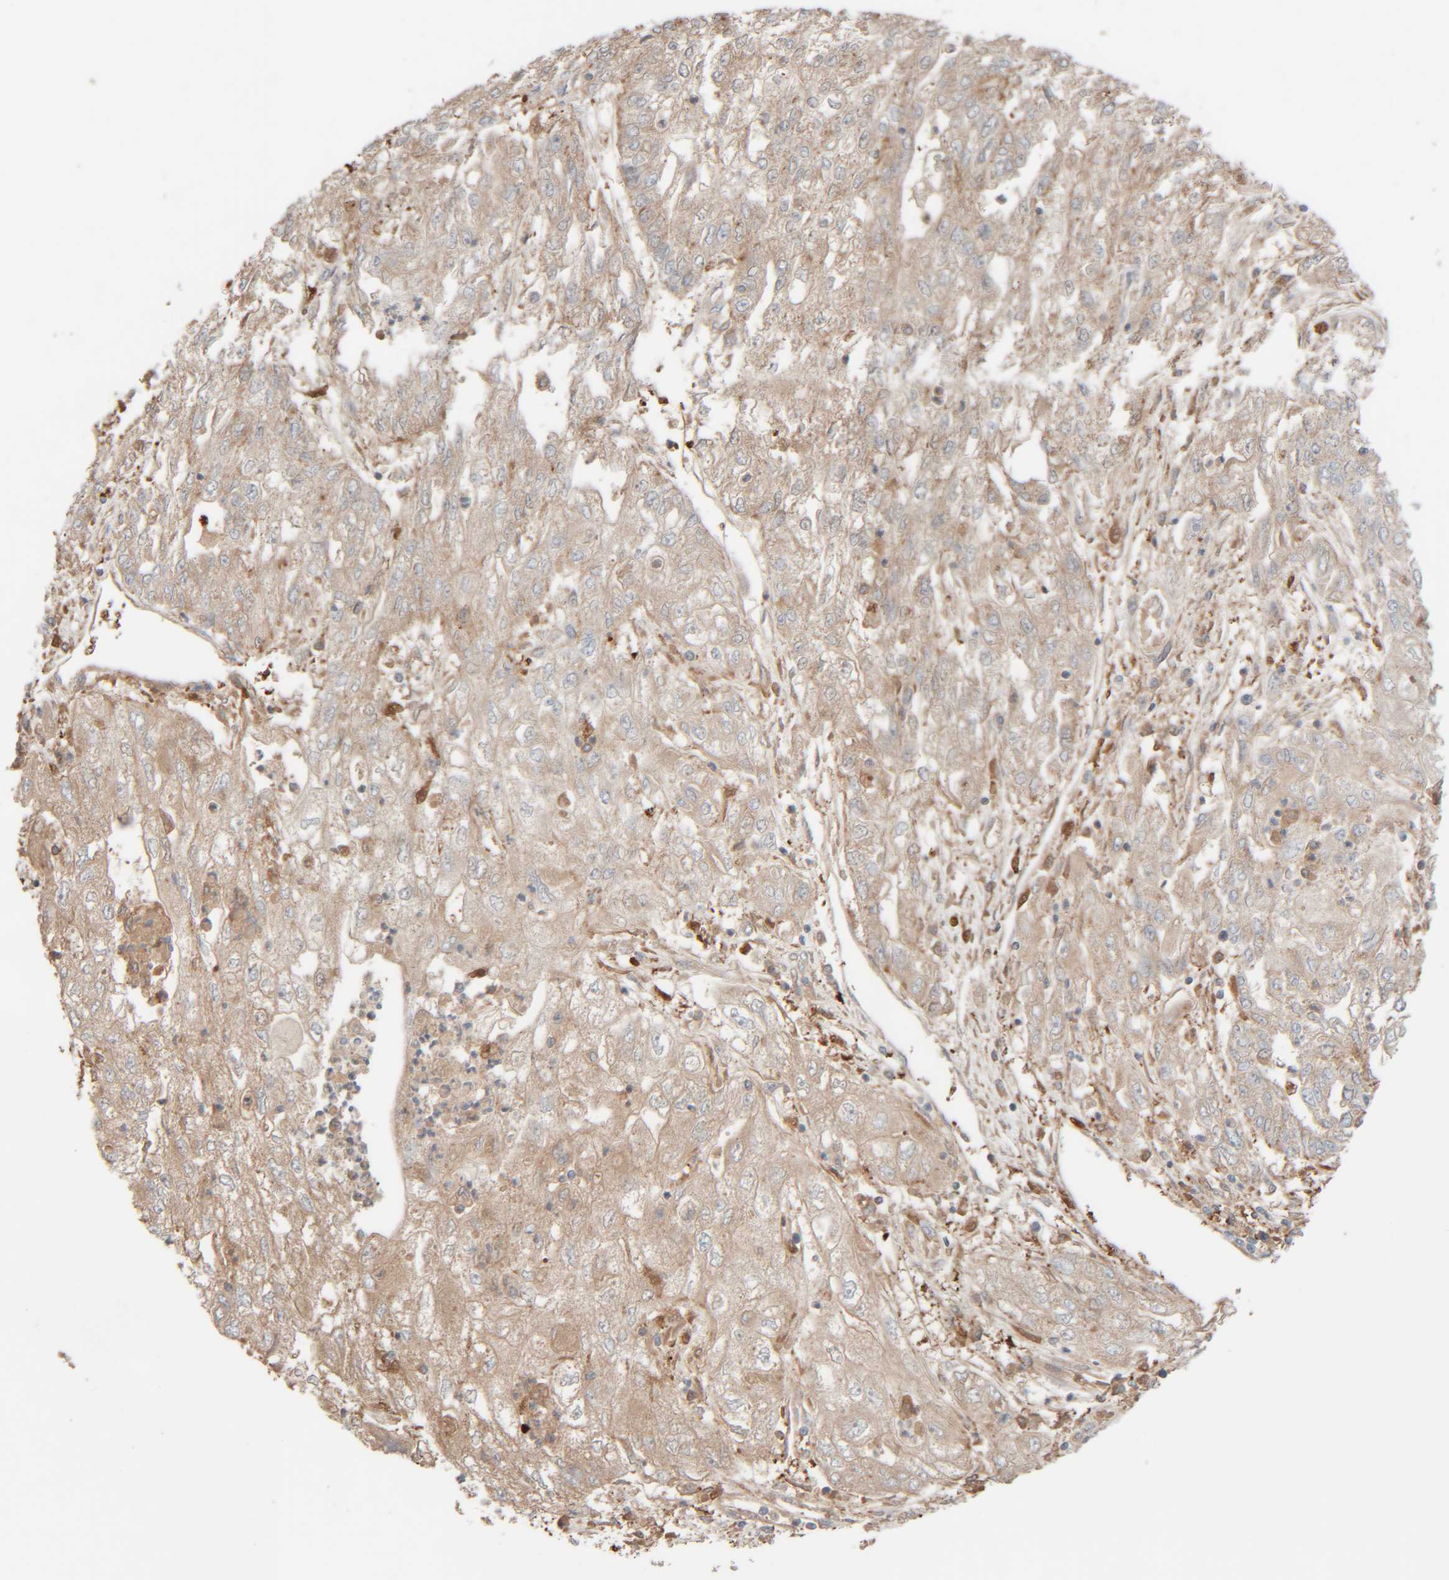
{"staining": {"intensity": "weak", "quantity": "25%-75%", "location": "cytoplasmic/membranous"}, "tissue": "endometrial cancer", "cell_type": "Tumor cells", "image_type": "cancer", "snomed": [{"axis": "morphology", "description": "Adenocarcinoma, NOS"}, {"axis": "topography", "description": "Endometrium"}], "caption": "Endometrial cancer stained with DAB (3,3'-diaminobenzidine) IHC reveals low levels of weak cytoplasmic/membranous positivity in about 25%-75% of tumor cells.", "gene": "TMEM192", "patient": {"sex": "female", "age": 49}}